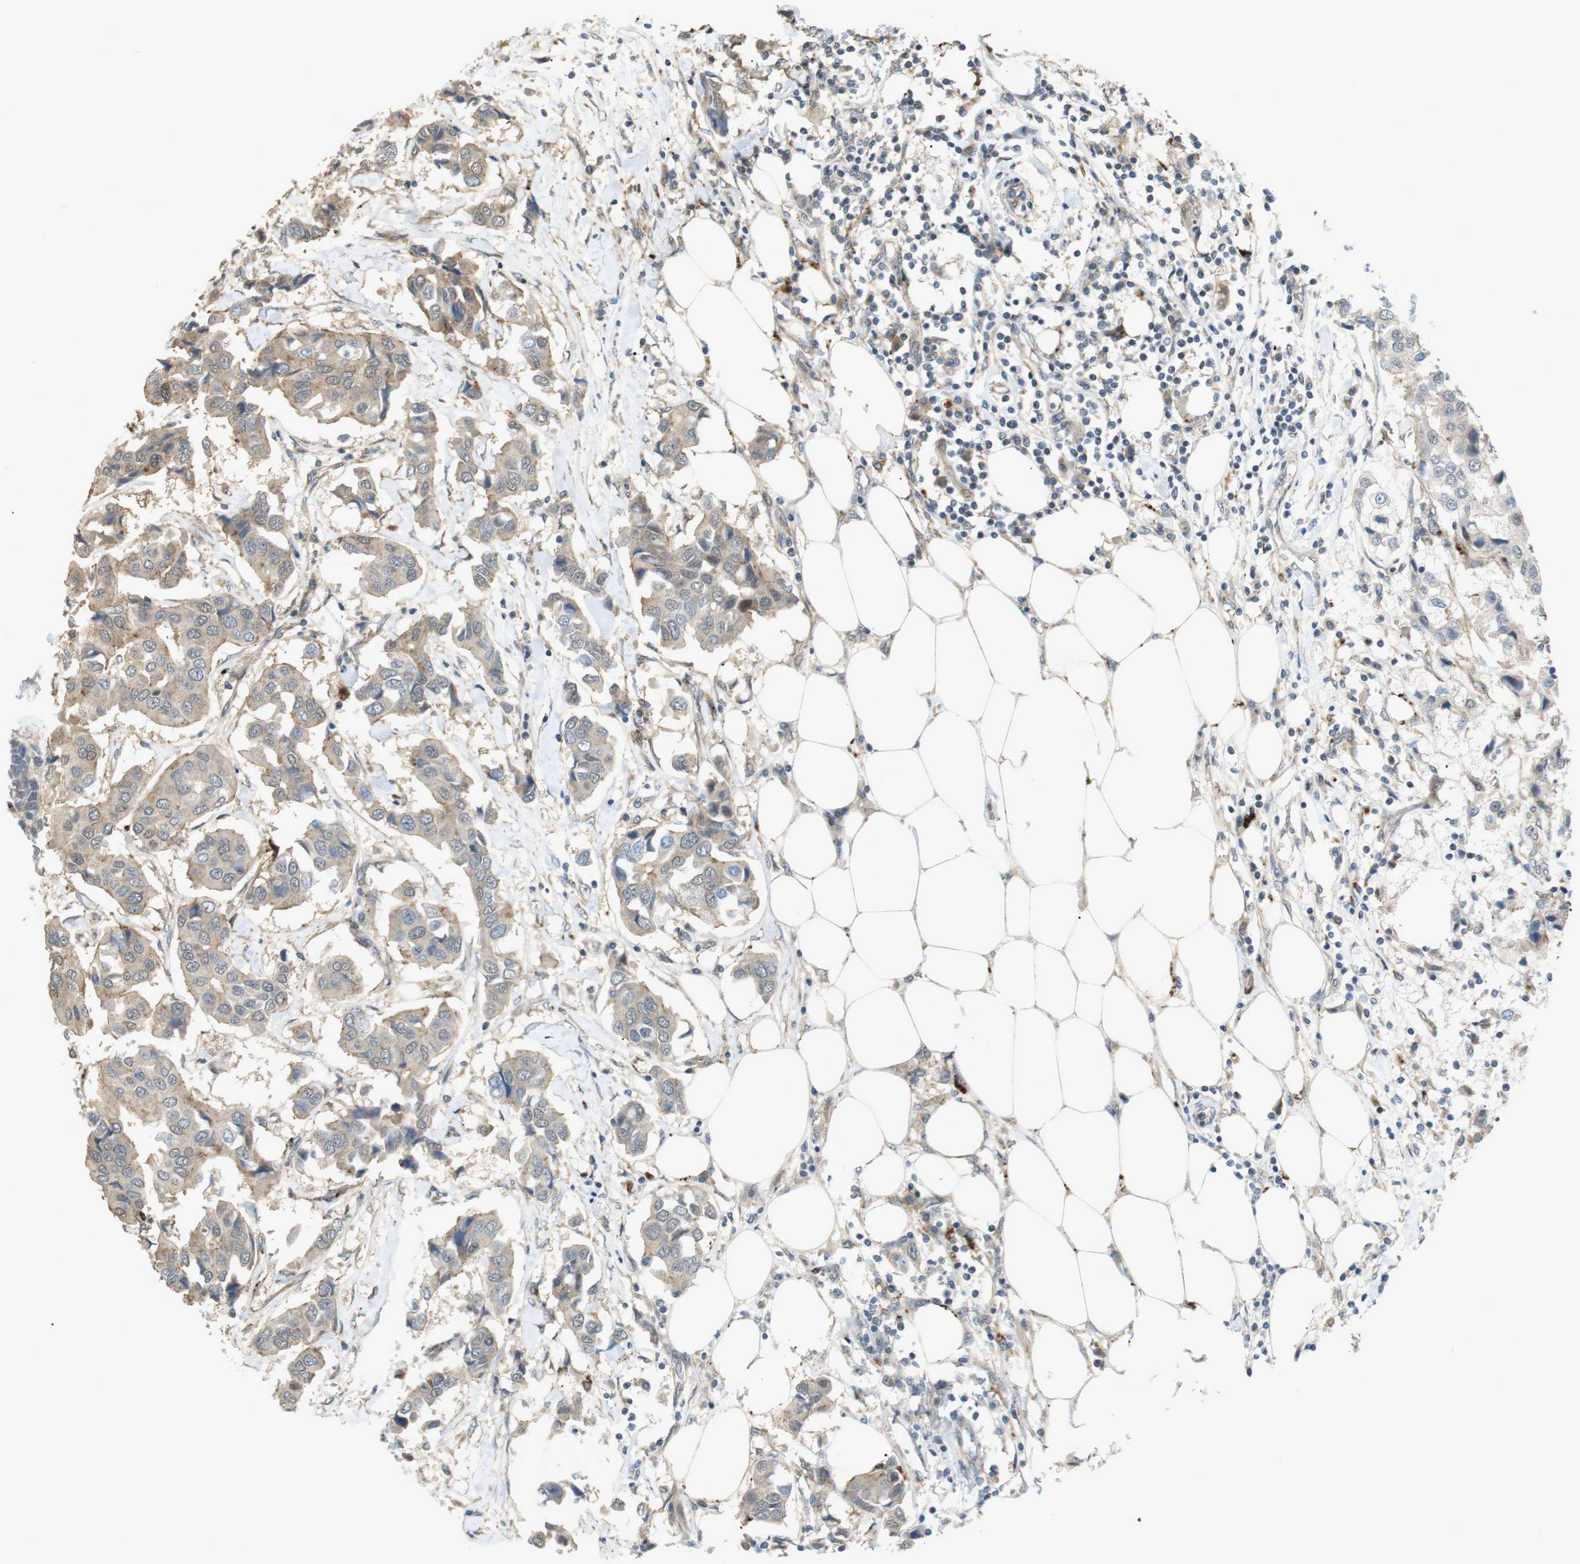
{"staining": {"intensity": "weak", "quantity": ">75%", "location": "cytoplasmic/membranous"}, "tissue": "breast cancer", "cell_type": "Tumor cells", "image_type": "cancer", "snomed": [{"axis": "morphology", "description": "Duct carcinoma"}, {"axis": "topography", "description": "Breast"}], "caption": "Human breast cancer stained for a protein (brown) displays weak cytoplasmic/membranous positive staining in about >75% of tumor cells.", "gene": "KANK2", "patient": {"sex": "female", "age": 80}}